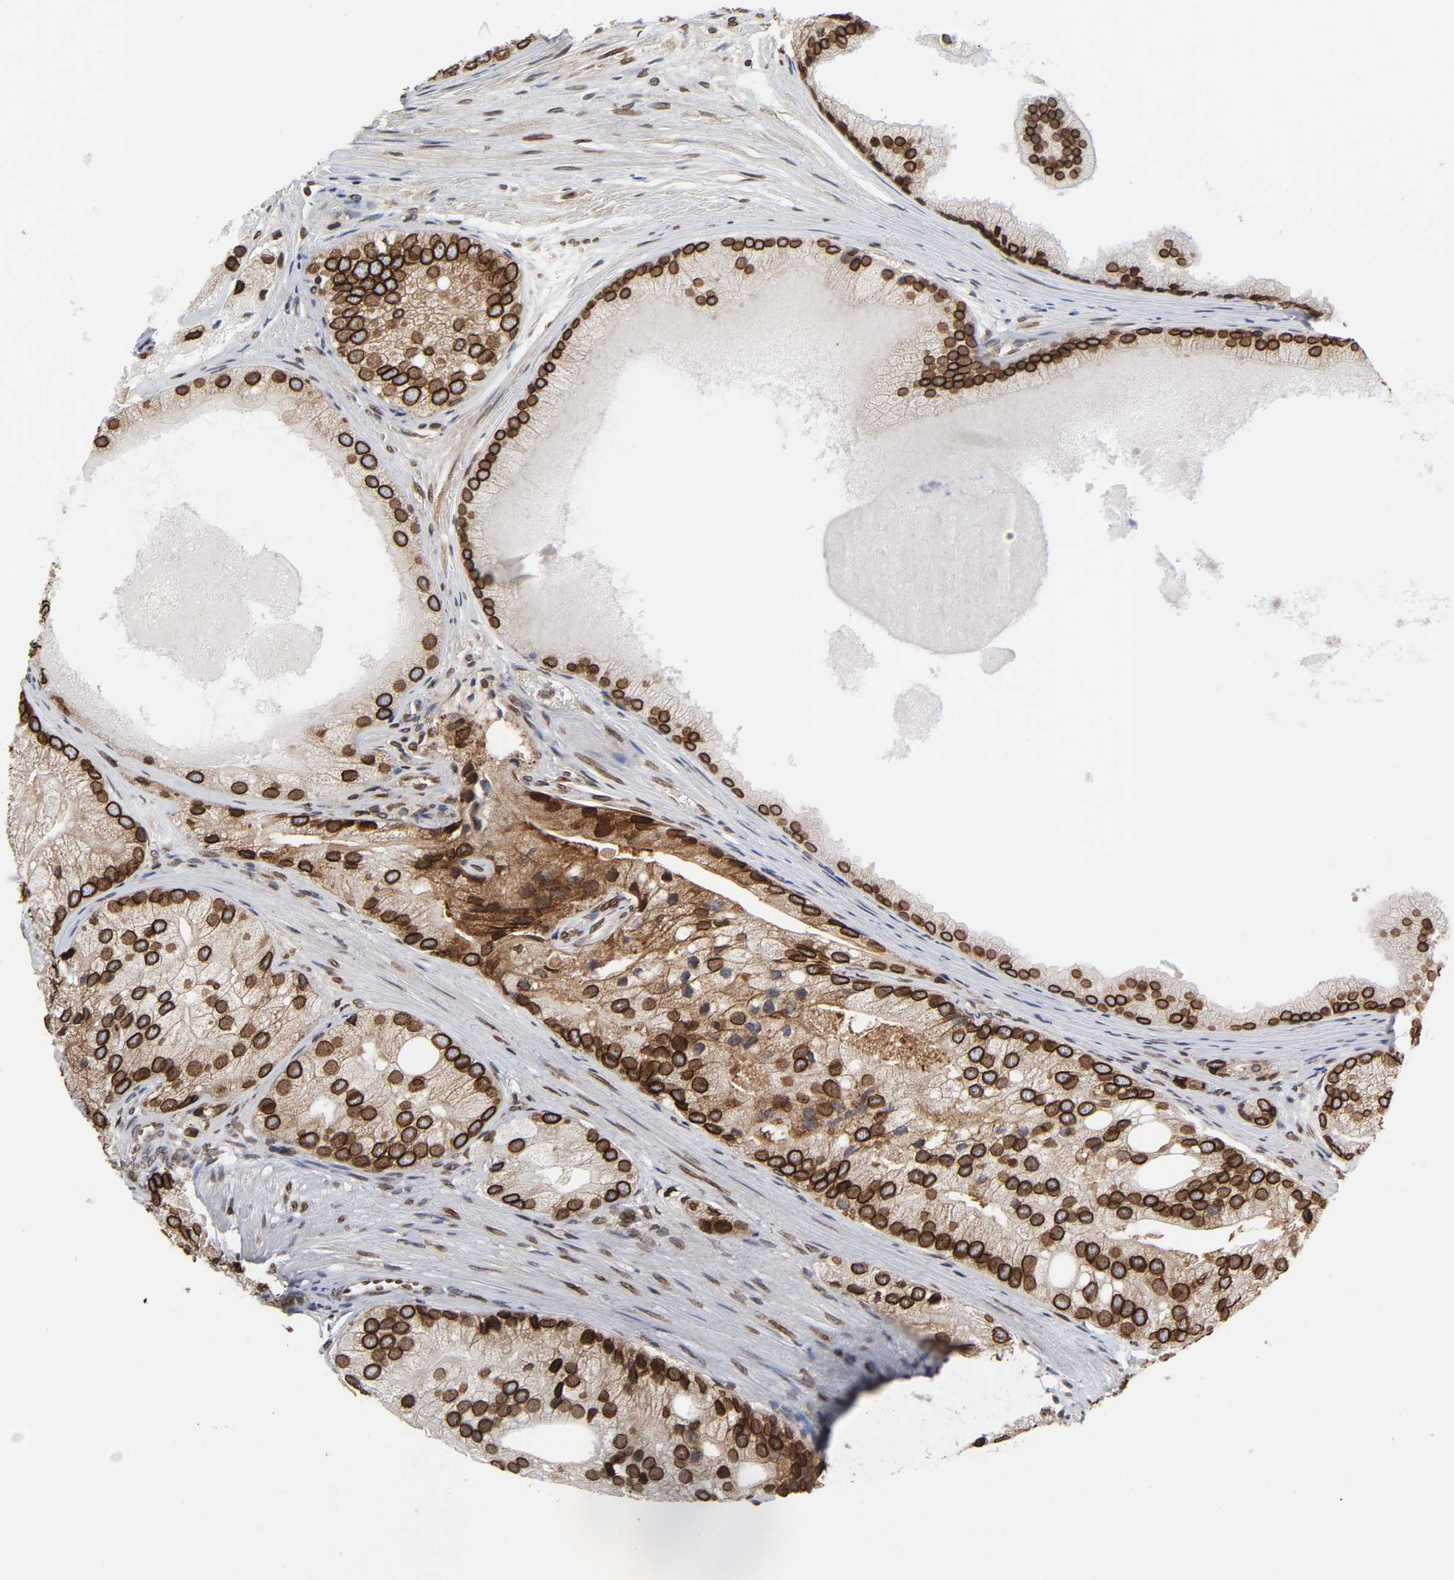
{"staining": {"intensity": "strong", "quantity": ">75%", "location": "cytoplasmic/membranous,nuclear"}, "tissue": "prostate cancer", "cell_type": "Tumor cells", "image_type": "cancer", "snomed": [{"axis": "morphology", "description": "Adenocarcinoma, Low grade"}, {"axis": "topography", "description": "Prostate"}], "caption": "Human prostate cancer stained with a brown dye shows strong cytoplasmic/membranous and nuclear positive staining in approximately >75% of tumor cells.", "gene": "RANGAP1", "patient": {"sex": "male", "age": 69}}